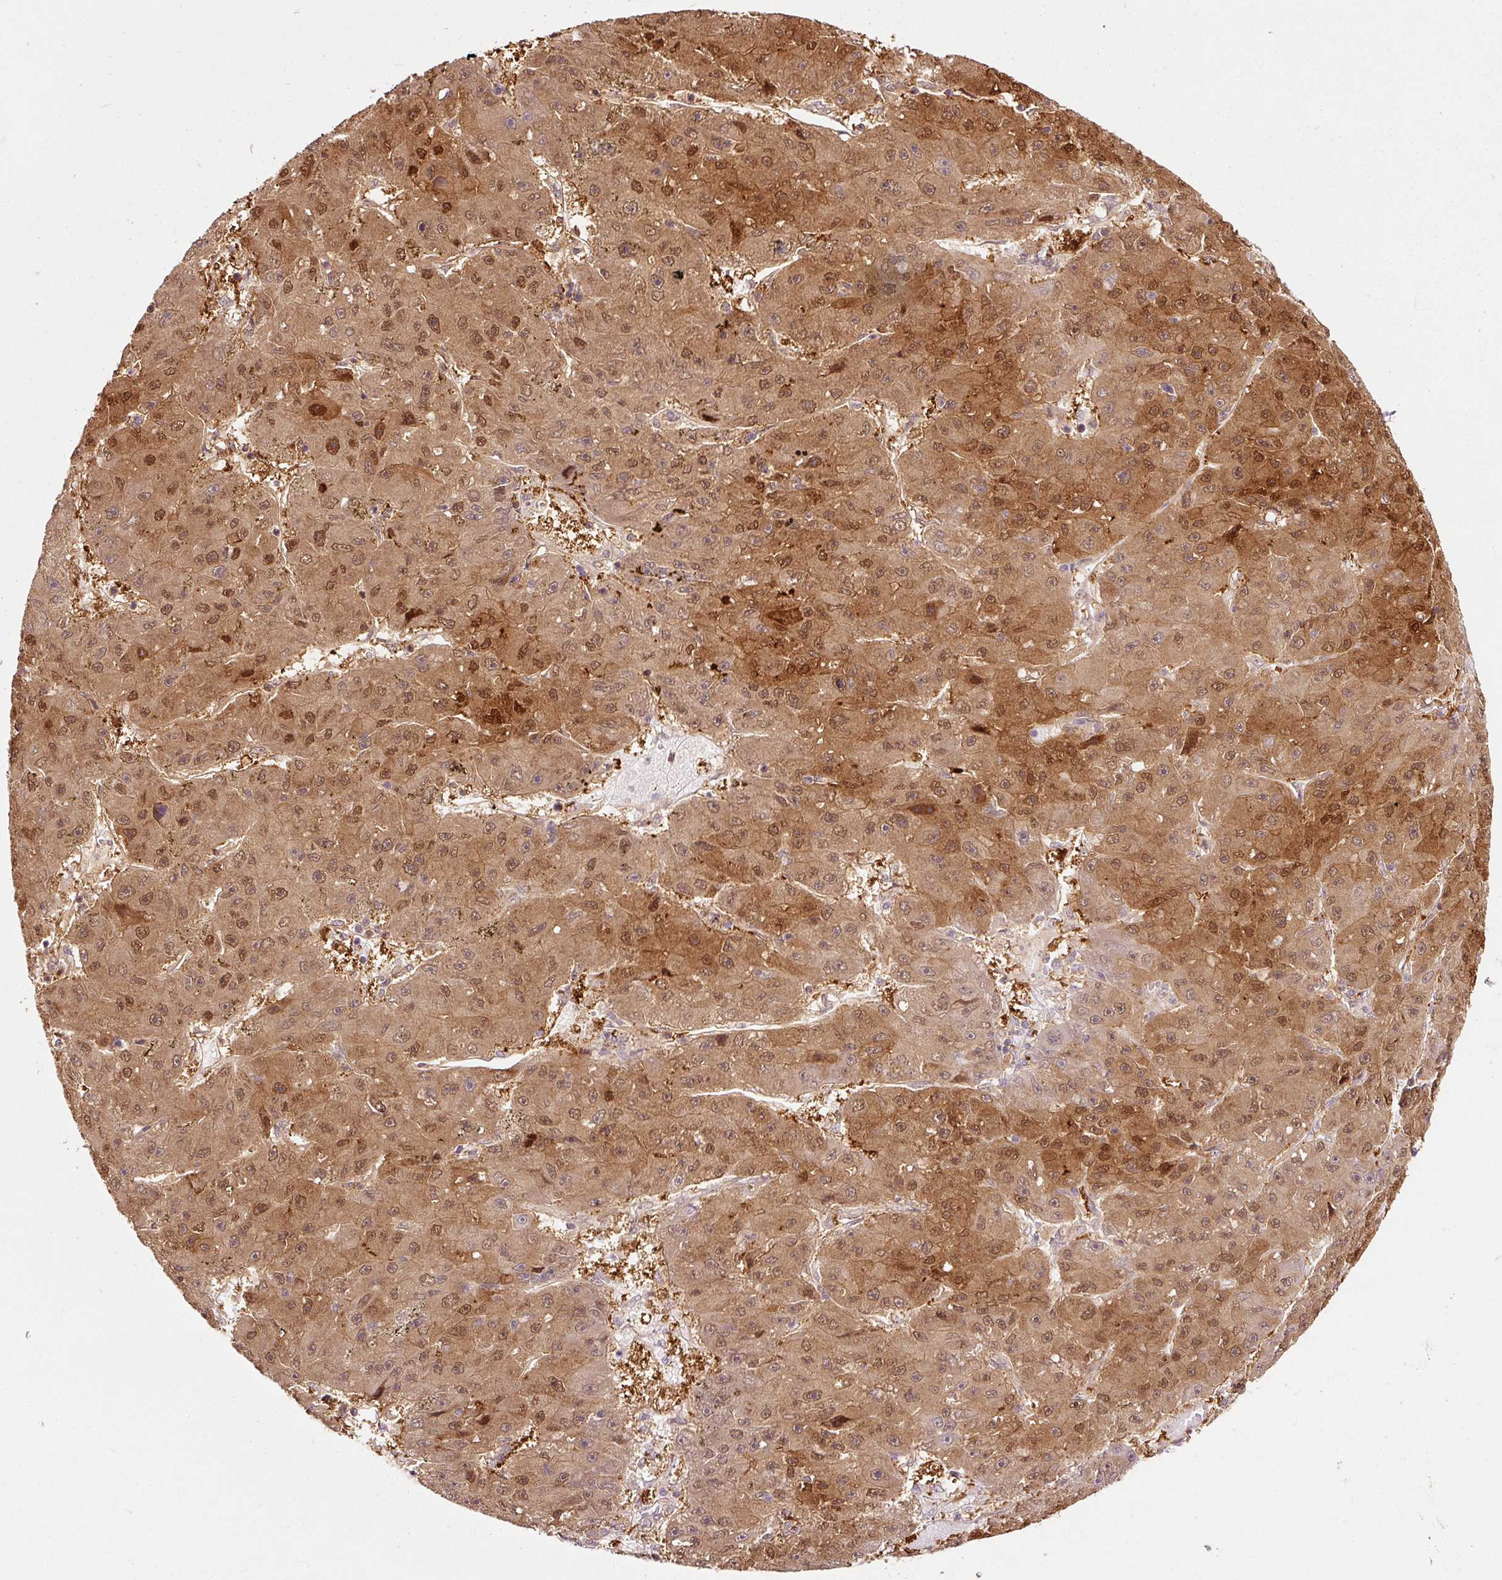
{"staining": {"intensity": "strong", "quantity": ">75%", "location": "cytoplasmic/membranous,nuclear"}, "tissue": "liver cancer", "cell_type": "Tumor cells", "image_type": "cancer", "snomed": [{"axis": "morphology", "description": "Carcinoma, Hepatocellular, NOS"}, {"axis": "topography", "description": "Liver"}], "caption": "A high-resolution photomicrograph shows IHC staining of liver hepatocellular carcinoma, which demonstrates strong cytoplasmic/membranous and nuclear expression in approximately >75% of tumor cells.", "gene": "FBXL14", "patient": {"sex": "male", "age": 67}}